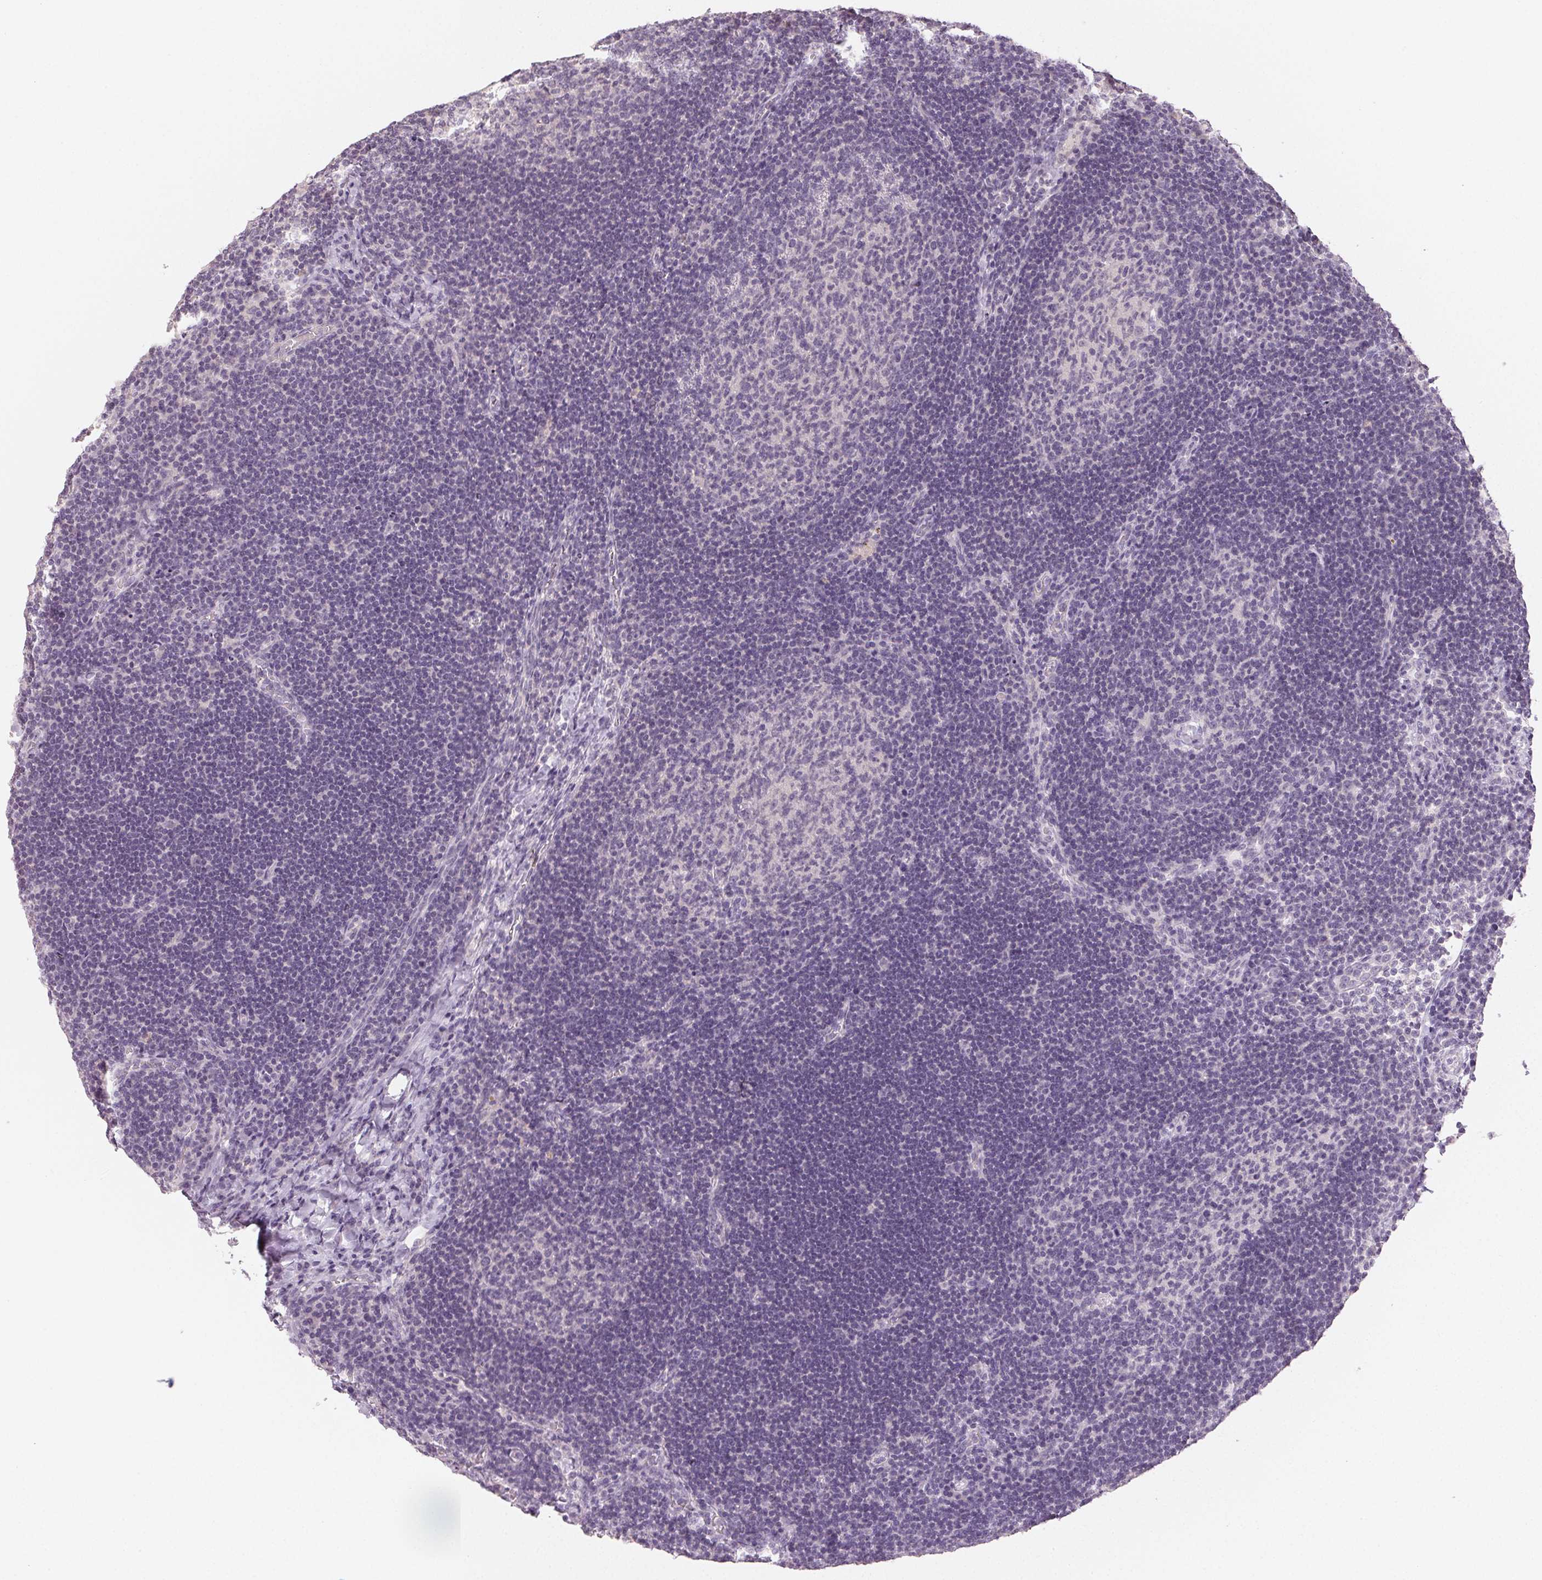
{"staining": {"intensity": "negative", "quantity": "none", "location": "none"}, "tissue": "lymph node", "cell_type": "Germinal center cells", "image_type": "normal", "snomed": [{"axis": "morphology", "description": "Normal tissue, NOS"}, {"axis": "topography", "description": "Lymph node"}], "caption": "Germinal center cells show no significant positivity in unremarkable lymph node. The staining was performed using DAB (3,3'-diaminobenzidine) to visualize the protein expression in brown, while the nuclei were stained in blue with hematoxylin (Magnification: 20x).", "gene": "LVRN", "patient": {"sex": "male", "age": 67}}